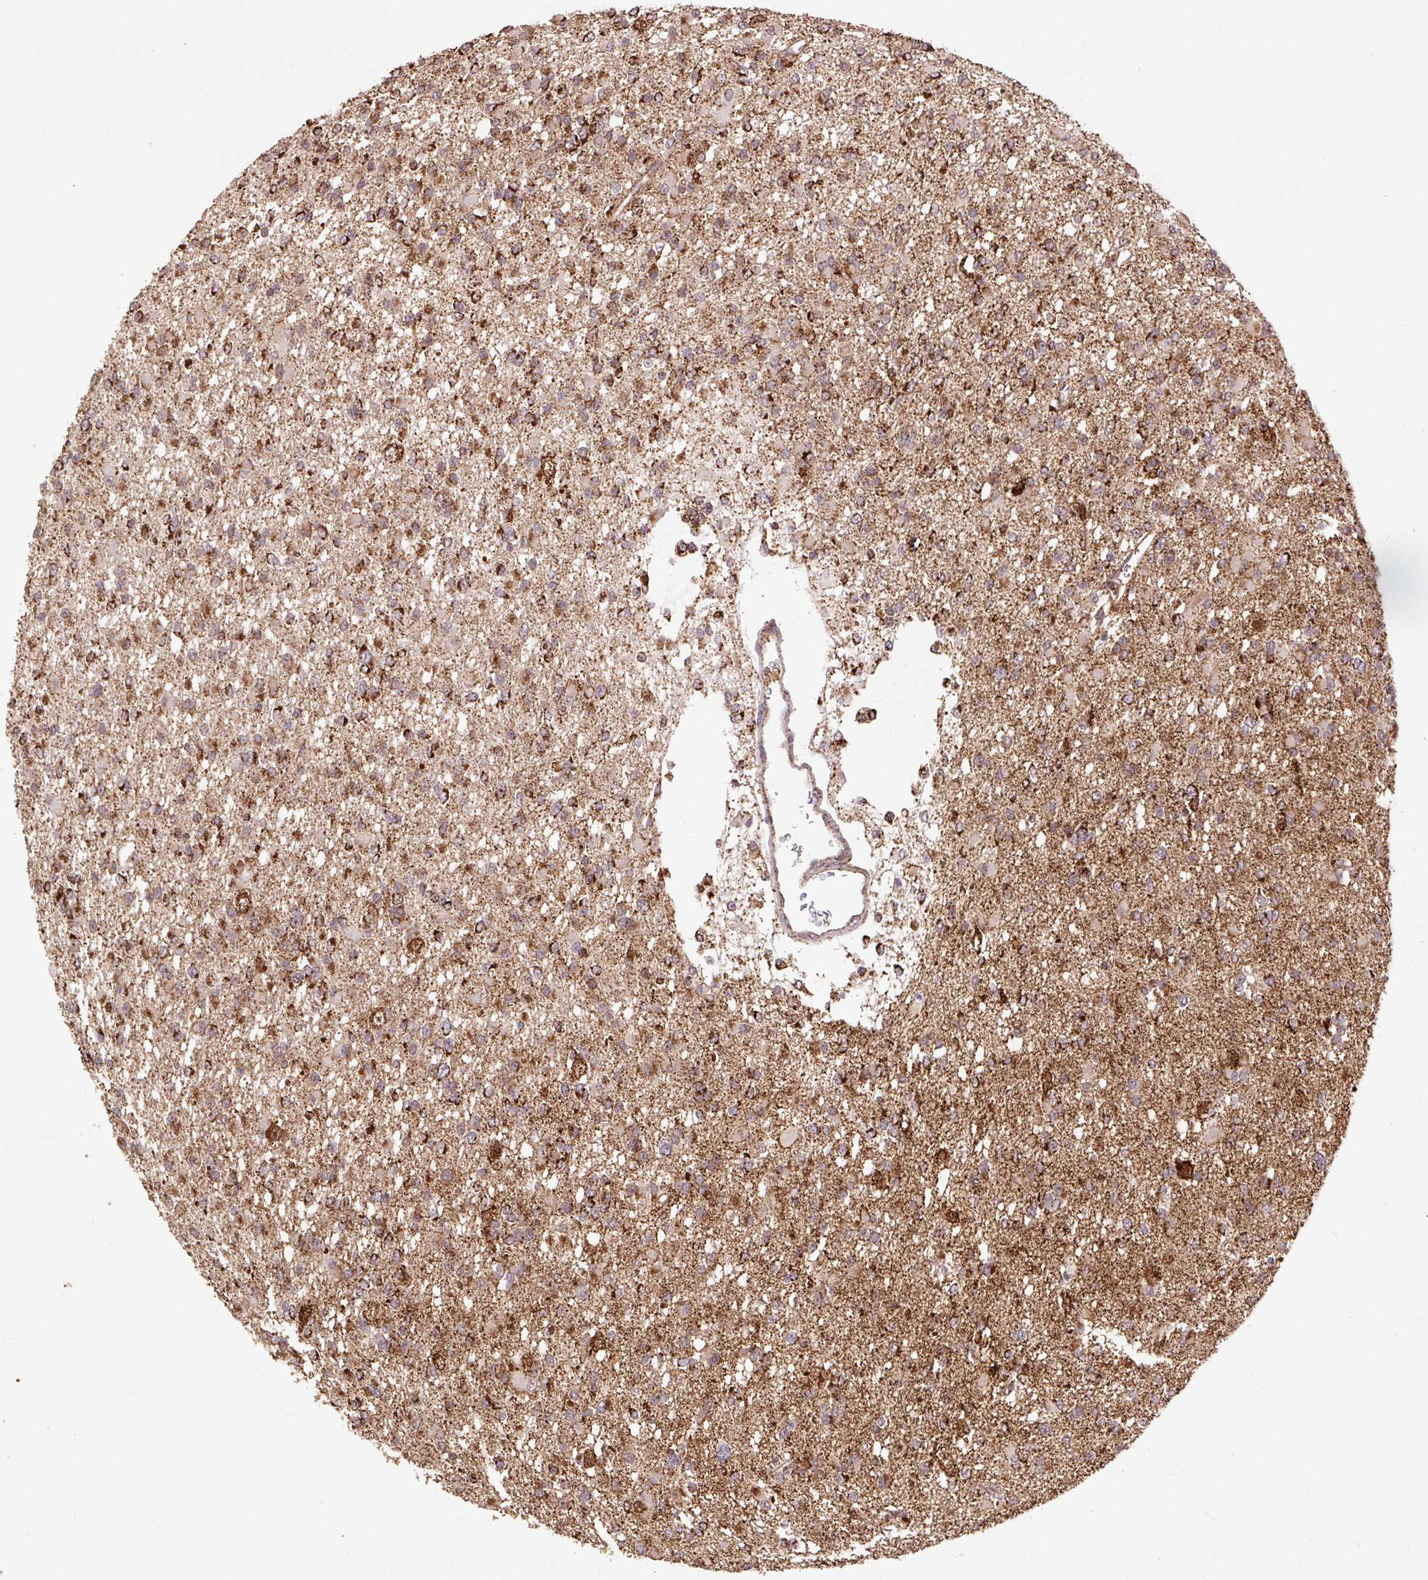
{"staining": {"intensity": "strong", "quantity": ">75%", "location": "cytoplasmic/membranous"}, "tissue": "glioma", "cell_type": "Tumor cells", "image_type": "cancer", "snomed": [{"axis": "morphology", "description": "Glioma, malignant, Low grade"}, {"axis": "topography", "description": "Brain"}], "caption": "Immunohistochemical staining of human low-grade glioma (malignant) shows high levels of strong cytoplasmic/membranous protein expression in about >75% of tumor cells.", "gene": "ATP5F1A", "patient": {"sex": "female", "age": 22}}